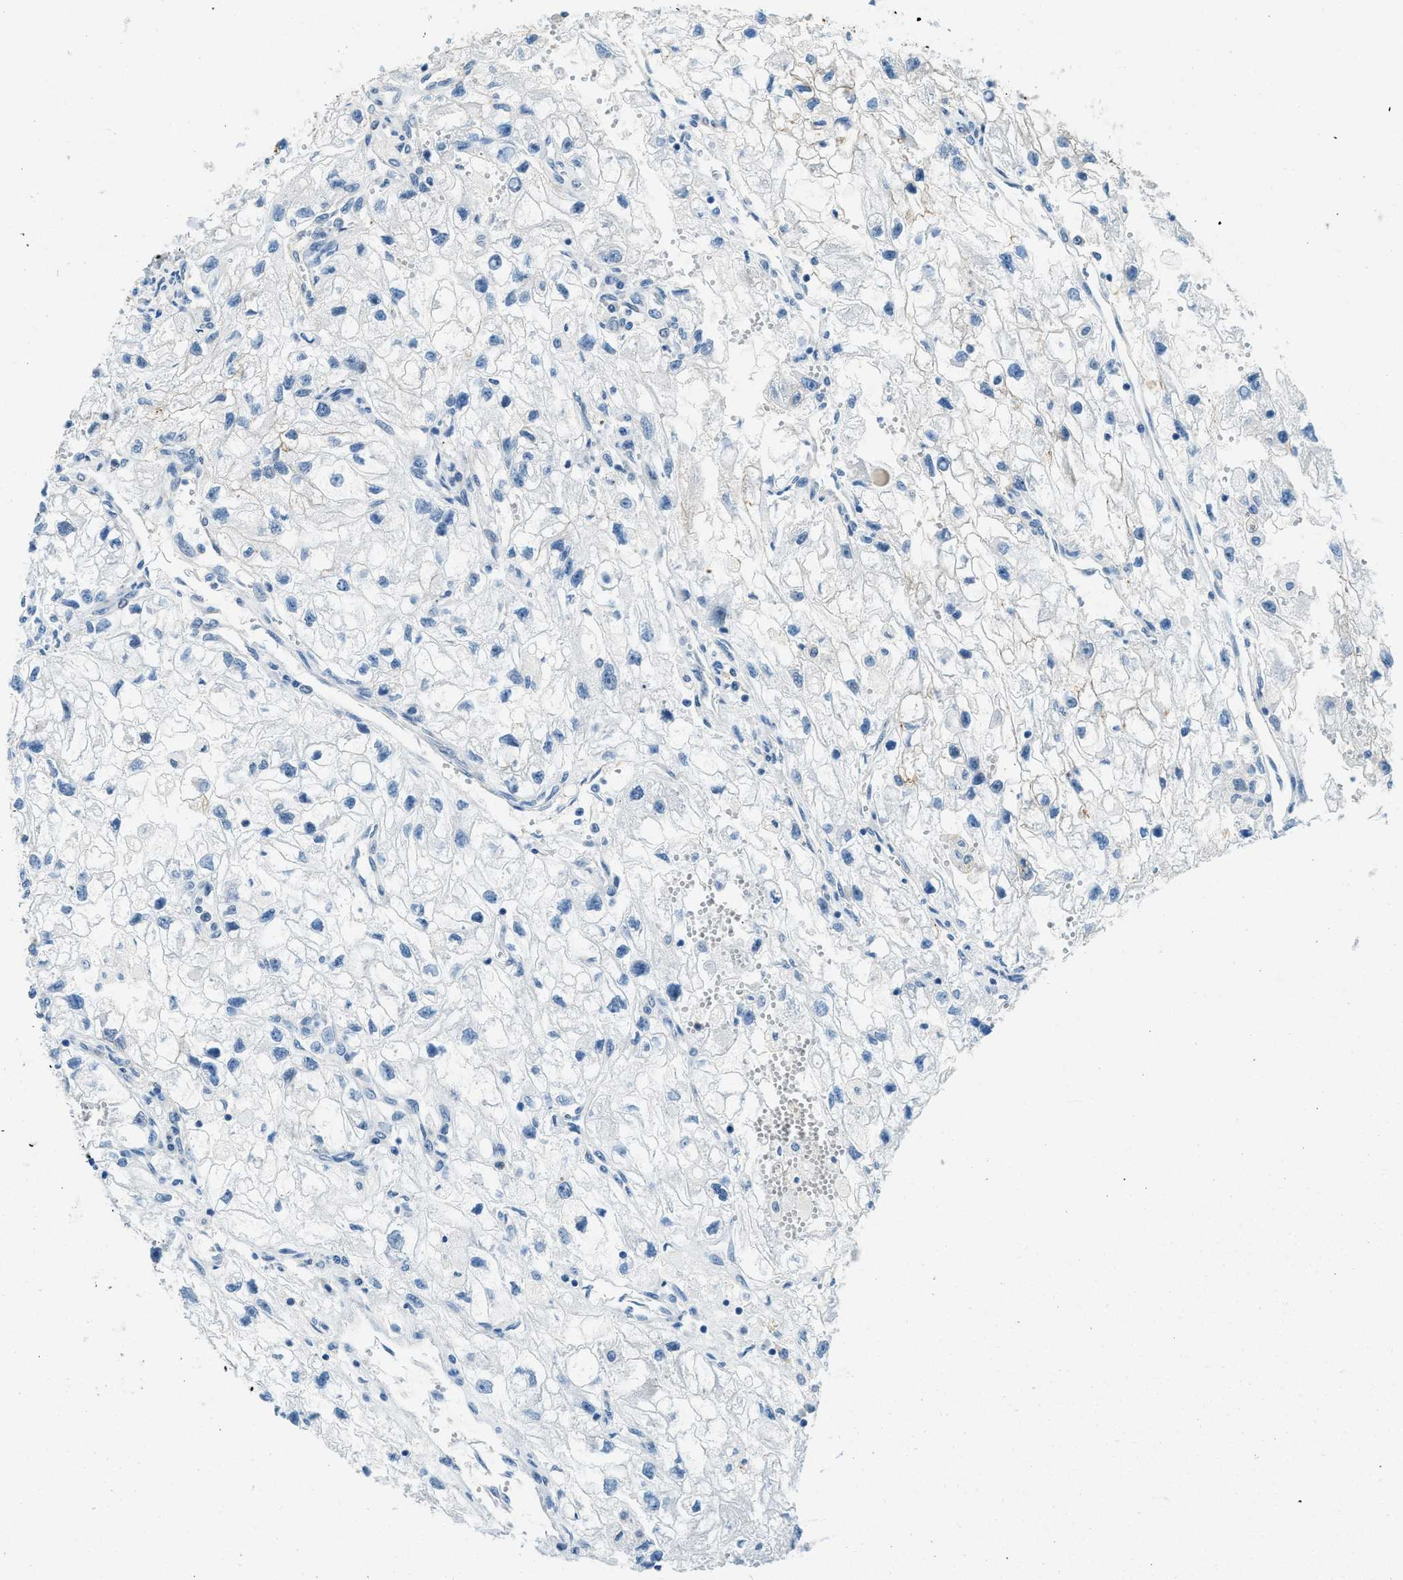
{"staining": {"intensity": "negative", "quantity": "none", "location": "none"}, "tissue": "renal cancer", "cell_type": "Tumor cells", "image_type": "cancer", "snomed": [{"axis": "morphology", "description": "Adenocarcinoma, NOS"}, {"axis": "topography", "description": "Kidney"}], "caption": "This is an immunohistochemistry histopathology image of renal cancer. There is no staining in tumor cells.", "gene": "ZNF367", "patient": {"sex": "female", "age": 70}}